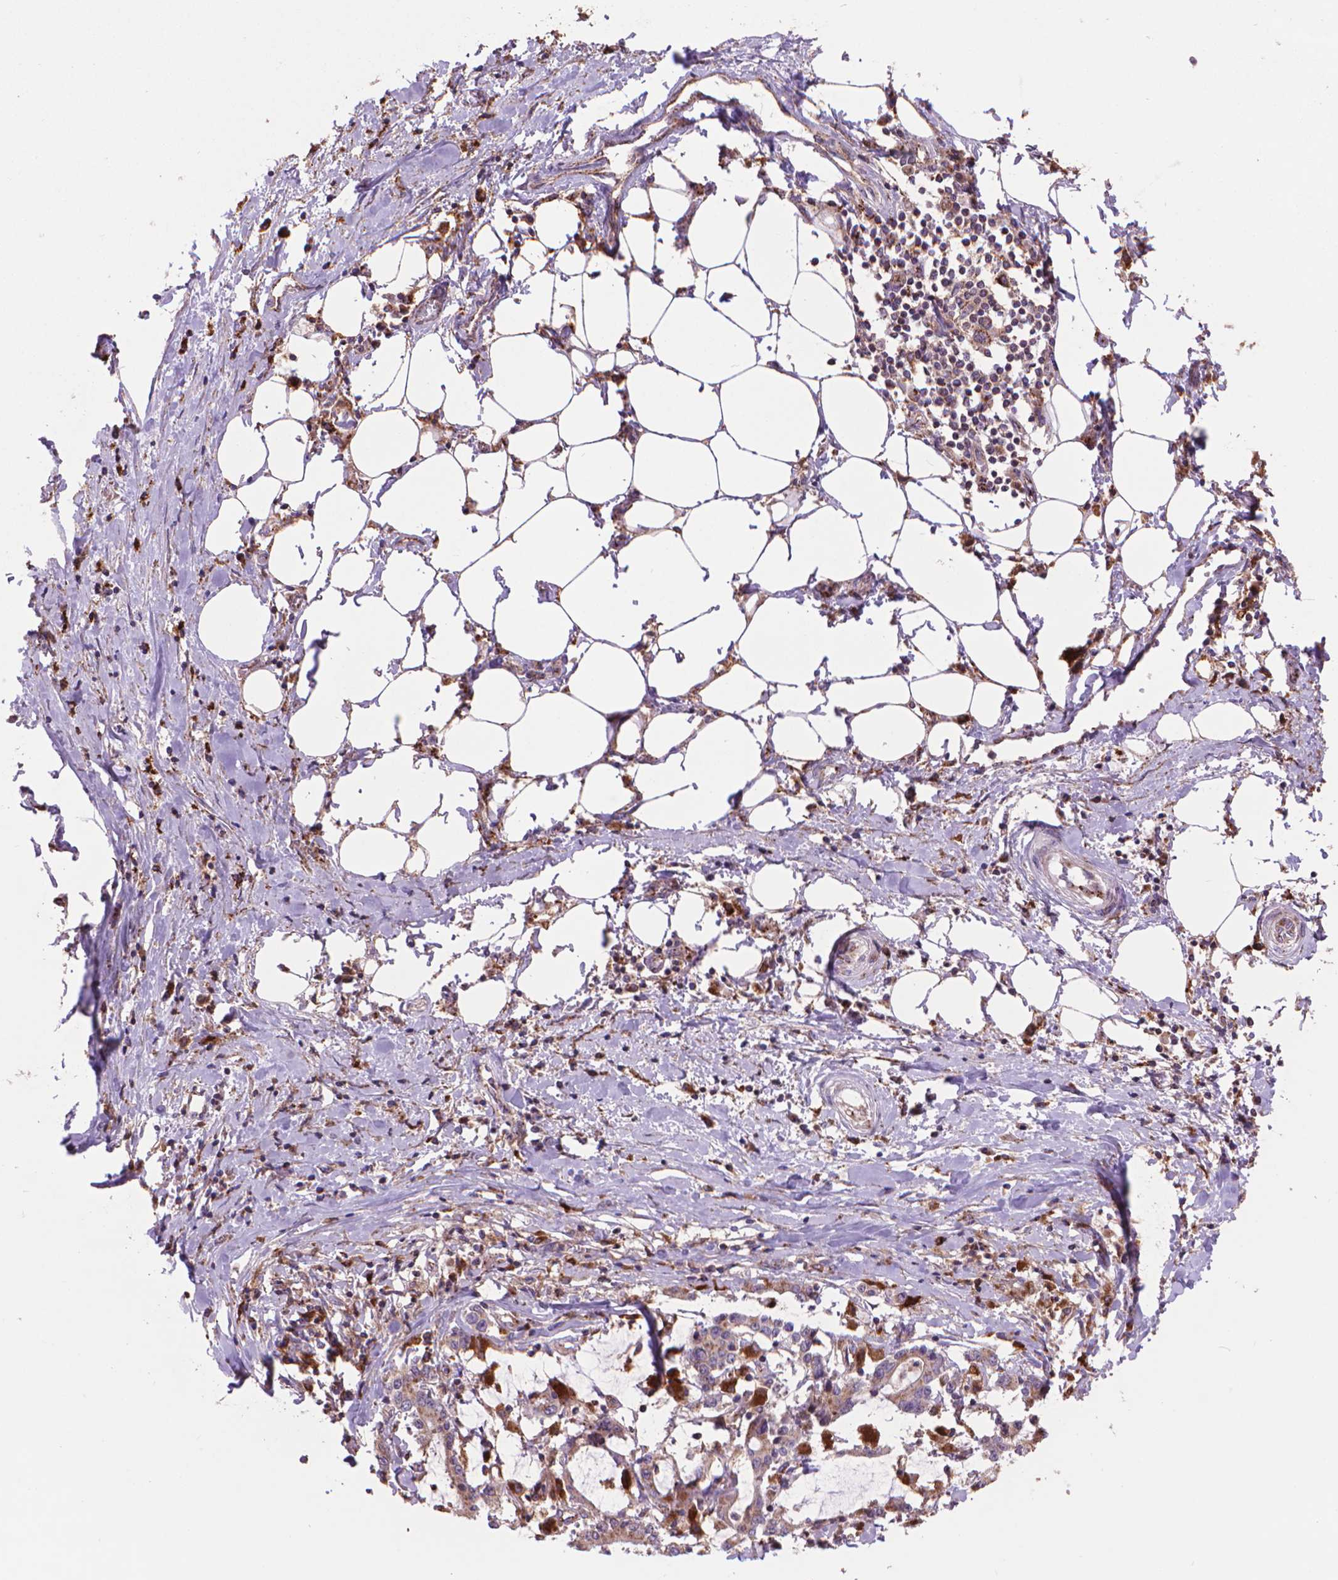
{"staining": {"intensity": "moderate", "quantity": ">75%", "location": "cytoplasmic/membranous"}, "tissue": "stomach cancer", "cell_type": "Tumor cells", "image_type": "cancer", "snomed": [{"axis": "morphology", "description": "Adenocarcinoma, NOS"}, {"axis": "topography", "description": "Stomach, upper"}], "caption": "Adenocarcinoma (stomach) stained for a protein (brown) exhibits moderate cytoplasmic/membranous positive staining in approximately >75% of tumor cells.", "gene": "GLB1", "patient": {"sex": "male", "age": 68}}